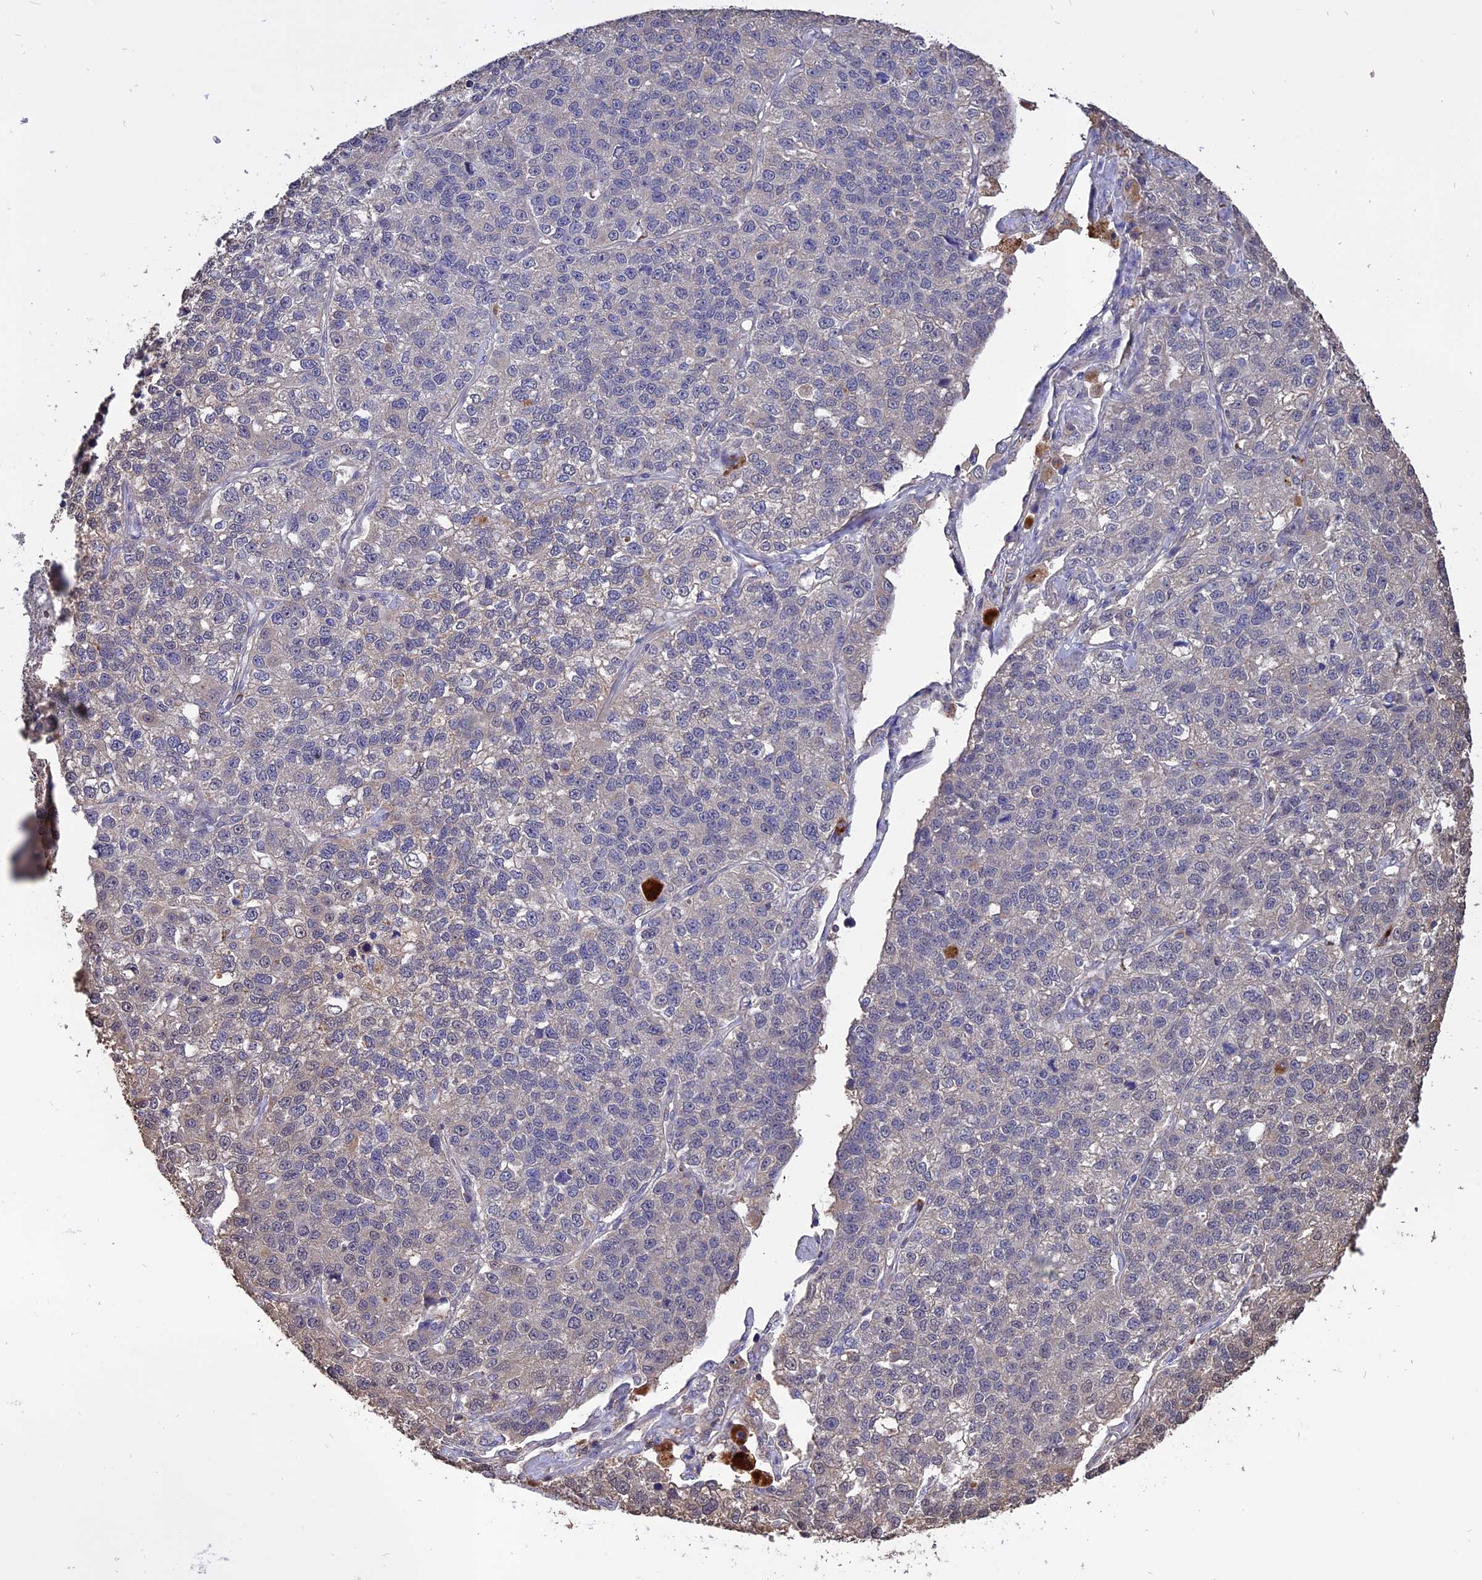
{"staining": {"intensity": "negative", "quantity": "none", "location": "none"}, "tissue": "lung cancer", "cell_type": "Tumor cells", "image_type": "cancer", "snomed": [{"axis": "morphology", "description": "Adenocarcinoma, NOS"}, {"axis": "topography", "description": "Lung"}], "caption": "This is an IHC micrograph of human lung adenocarcinoma. There is no expression in tumor cells.", "gene": "CARMIL2", "patient": {"sex": "male", "age": 49}}